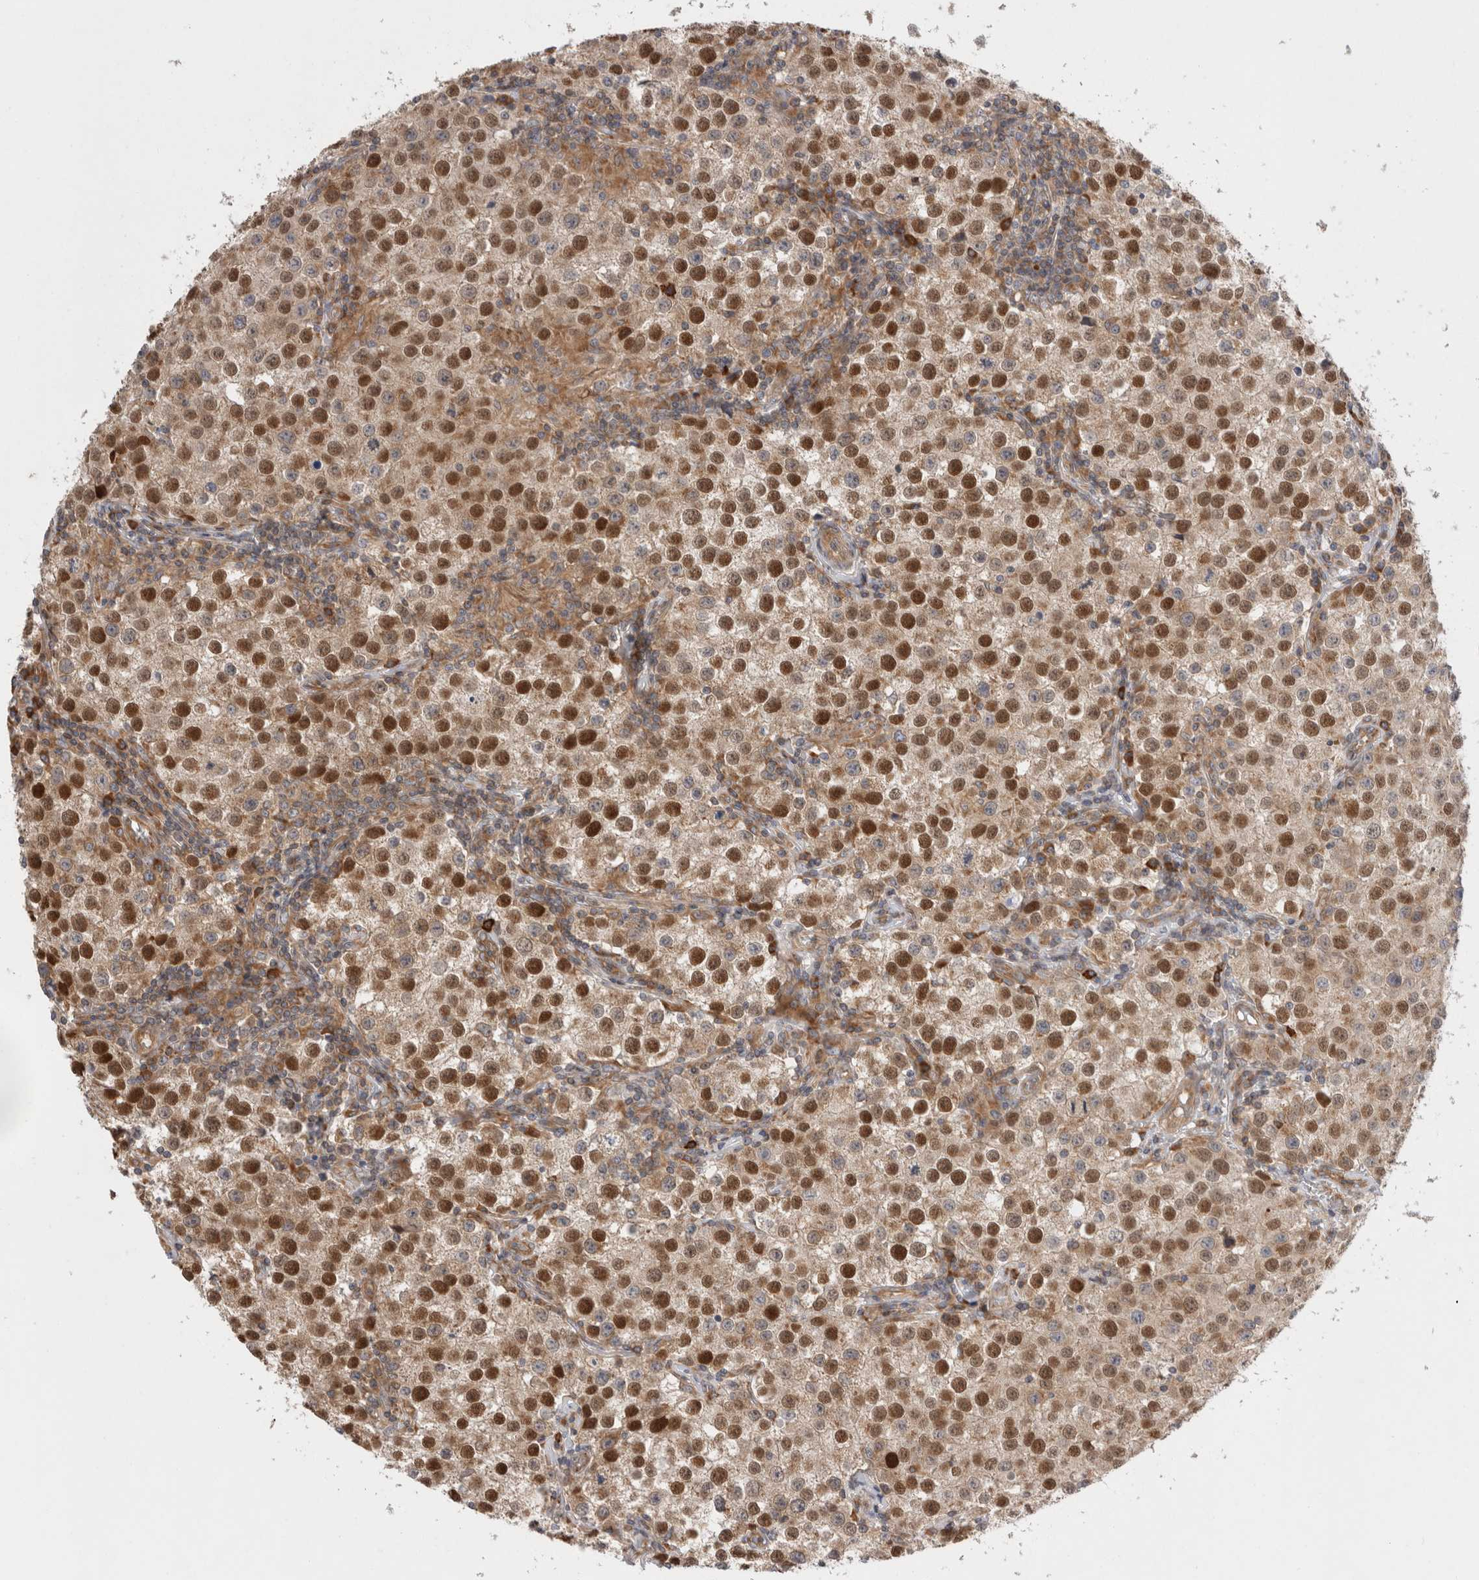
{"staining": {"intensity": "moderate", "quantity": "25%-75%", "location": "cytoplasmic/membranous,nuclear"}, "tissue": "testis cancer", "cell_type": "Tumor cells", "image_type": "cancer", "snomed": [{"axis": "morphology", "description": "Seminoma, NOS"}, {"axis": "morphology", "description": "Carcinoma, Embryonal, NOS"}, {"axis": "topography", "description": "Testis"}], "caption": "Immunohistochemistry (IHC) staining of embryonal carcinoma (testis), which demonstrates medium levels of moderate cytoplasmic/membranous and nuclear positivity in about 25%-75% of tumor cells indicating moderate cytoplasmic/membranous and nuclear protein expression. The staining was performed using DAB (3,3'-diaminobenzidine) (brown) for protein detection and nuclei were counterstained in hematoxylin (blue).", "gene": "PDCD10", "patient": {"sex": "male", "age": 43}}